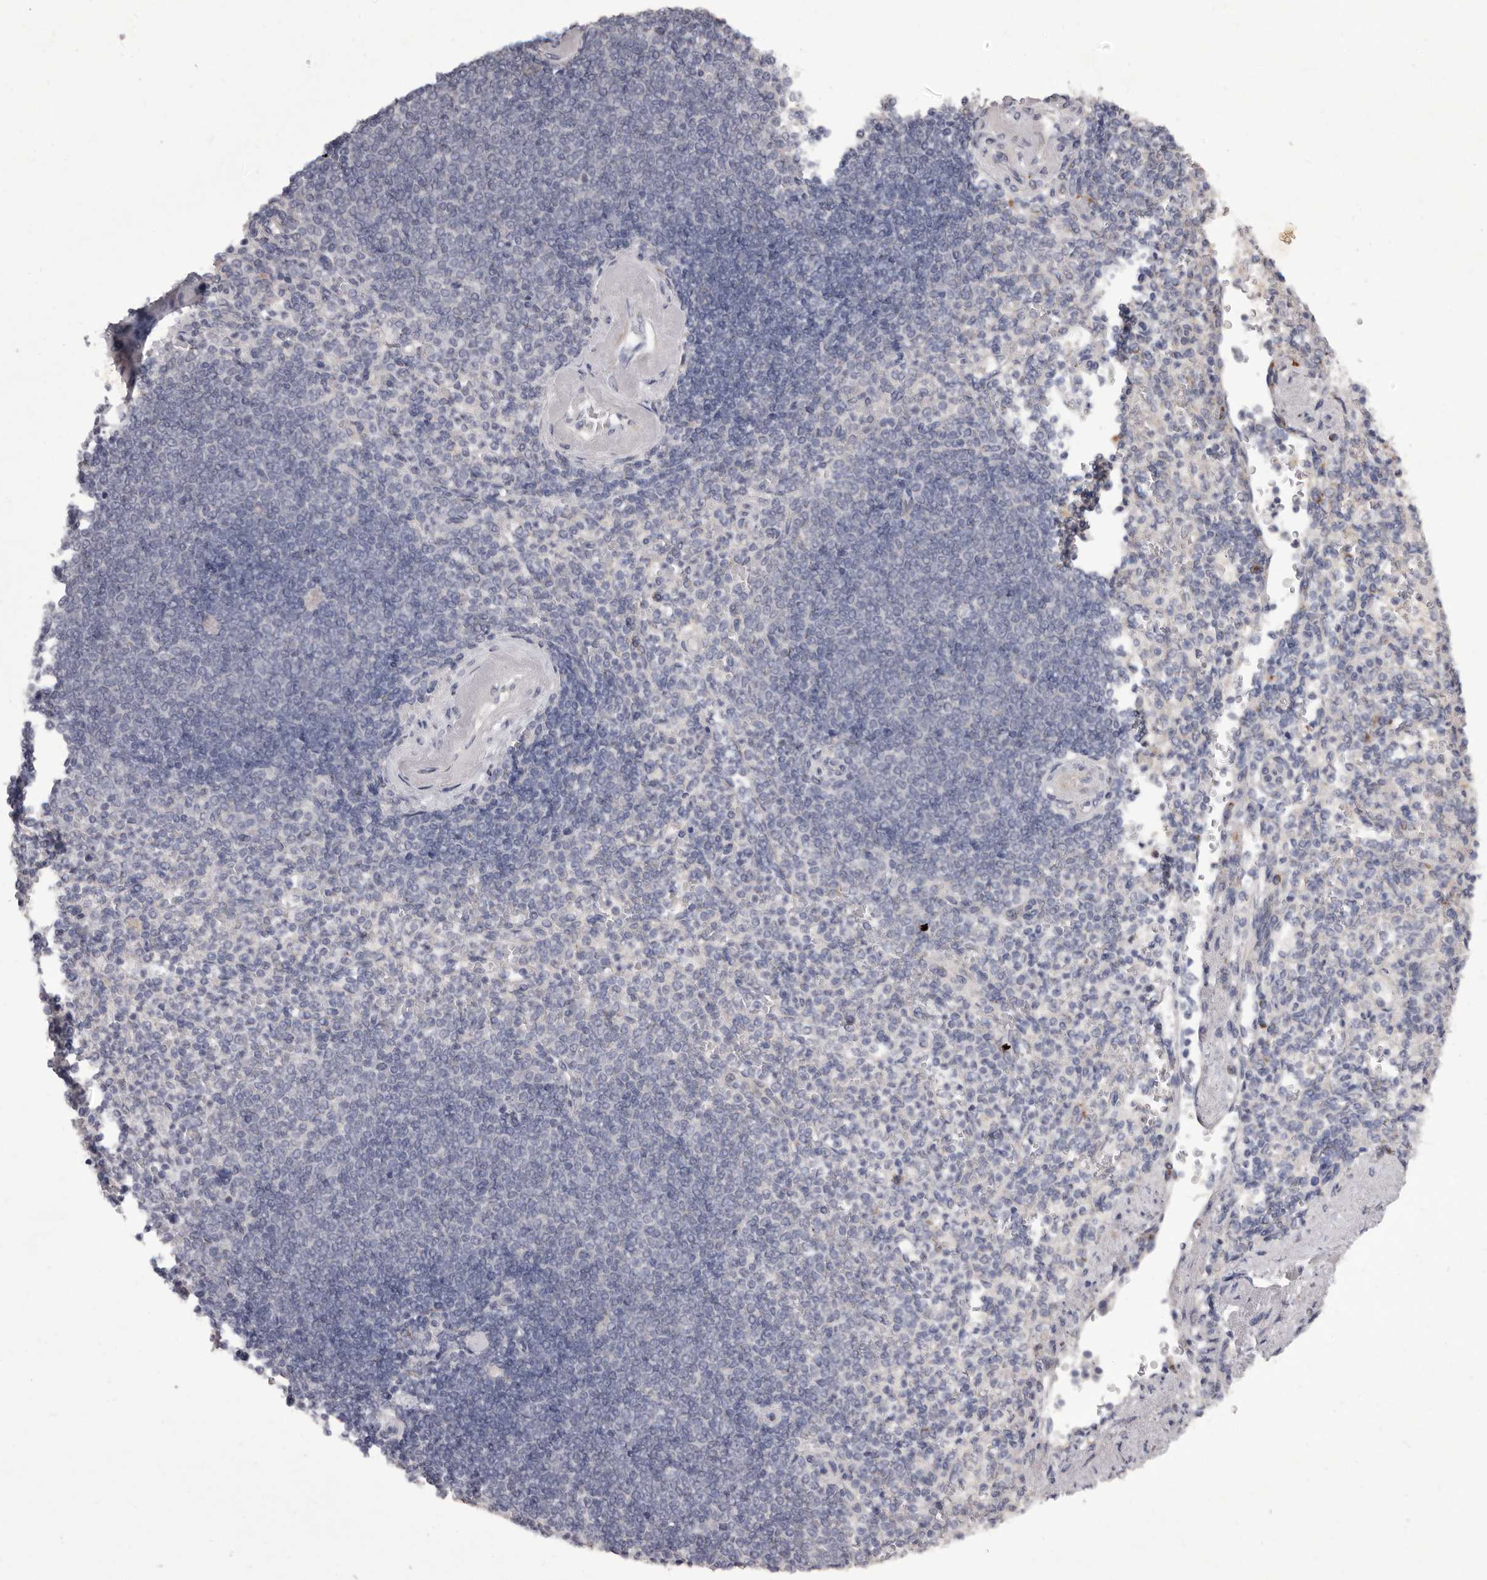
{"staining": {"intensity": "negative", "quantity": "none", "location": "none"}, "tissue": "spleen", "cell_type": "Cells in red pulp", "image_type": "normal", "snomed": [{"axis": "morphology", "description": "Normal tissue, NOS"}, {"axis": "topography", "description": "Spleen"}], "caption": "An immunohistochemistry (IHC) photomicrograph of unremarkable spleen is shown. There is no staining in cells in red pulp of spleen. The staining was performed using DAB to visualize the protein expression in brown, while the nuclei were stained in blue with hematoxylin (Magnification: 20x).", "gene": "P2RX6", "patient": {"sex": "female", "age": 74}}